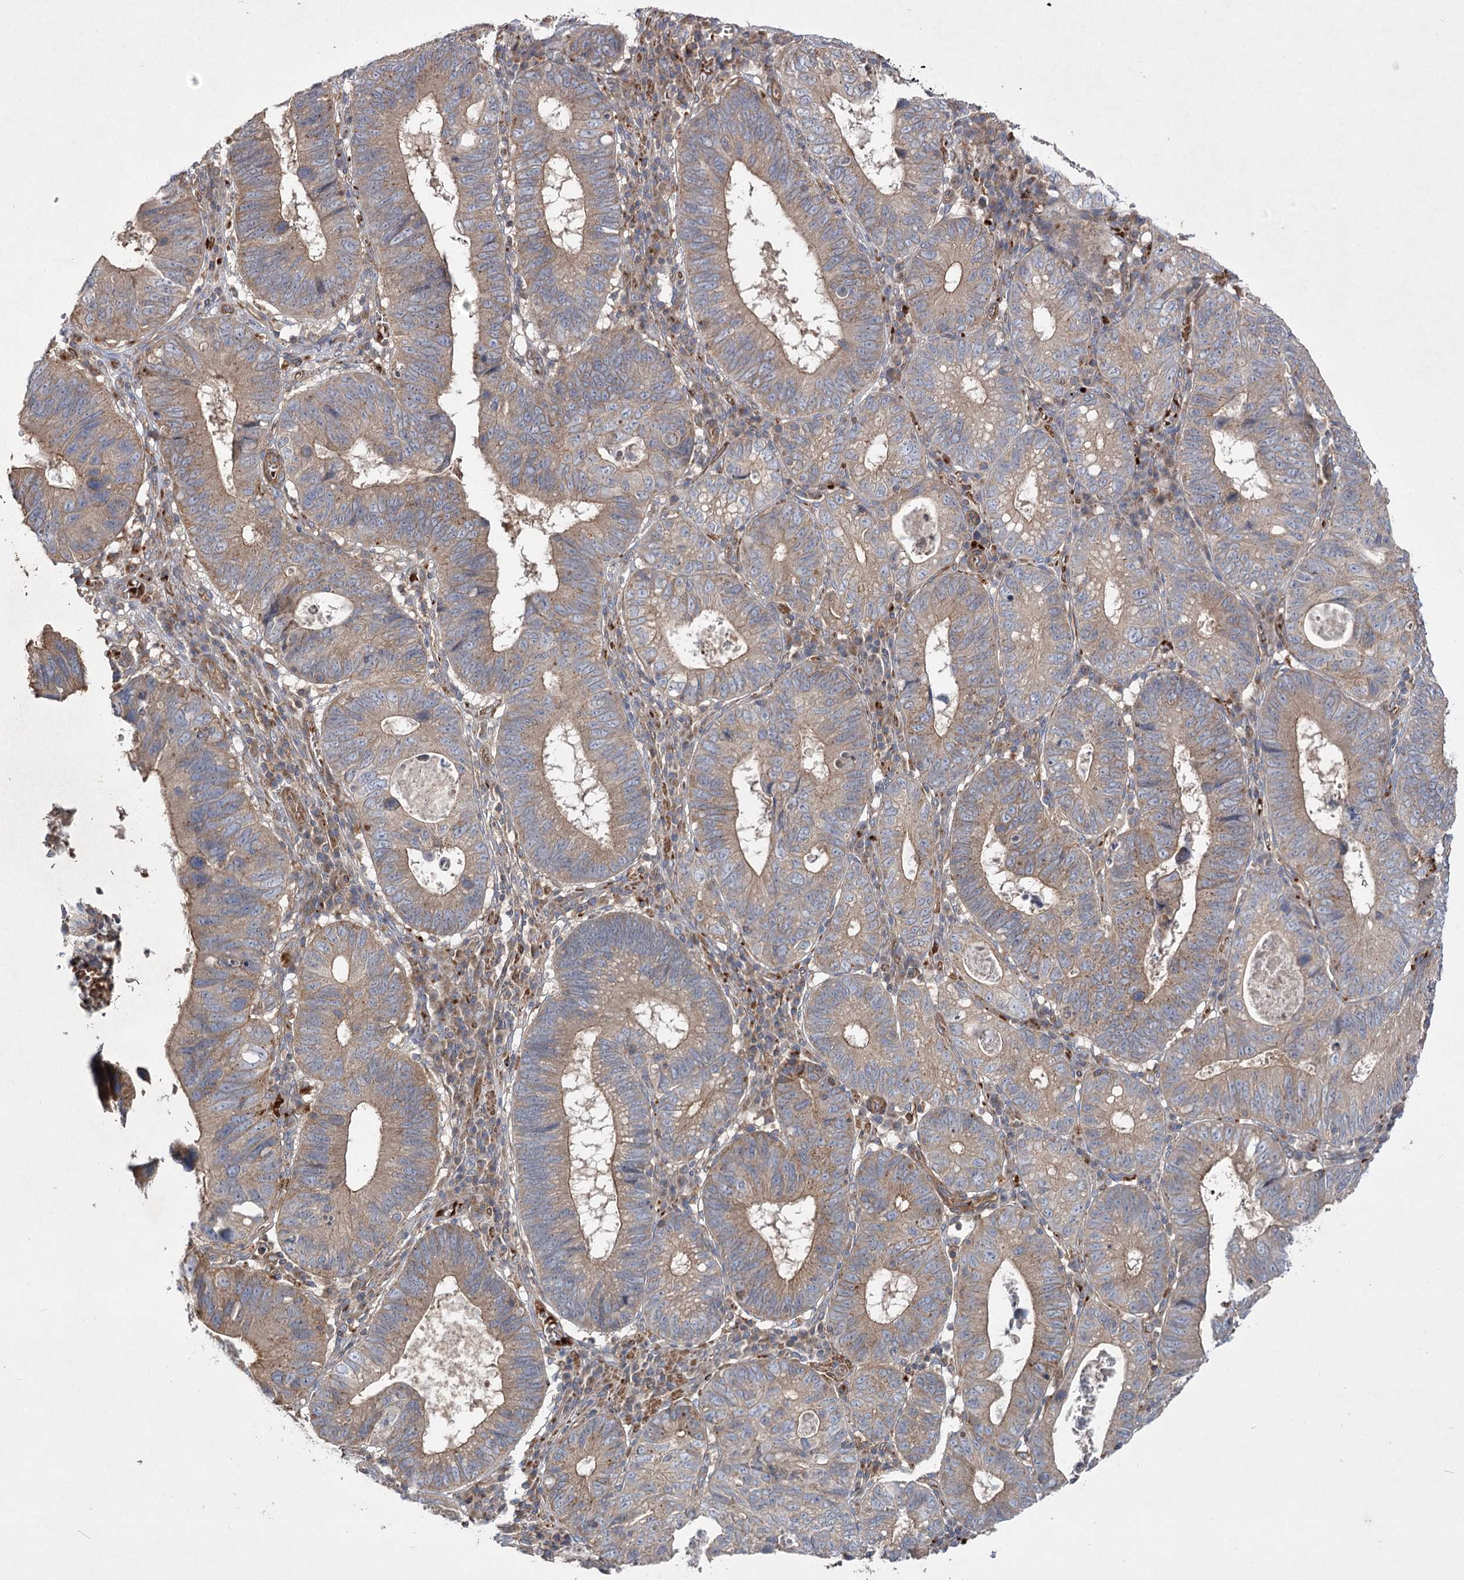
{"staining": {"intensity": "moderate", "quantity": ">75%", "location": "cytoplasmic/membranous"}, "tissue": "stomach cancer", "cell_type": "Tumor cells", "image_type": "cancer", "snomed": [{"axis": "morphology", "description": "Adenocarcinoma, NOS"}, {"axis": "topography", "description": "Stomach"}], "caption": "Stomach cancer (adenocarcinoma) stained with a brown dye reveals moderate cytoplasmic/membranous positive staining in approximately >75% of tumor cells.", "gene": "KIAA0825", "patient": {"sex": "male", "age": 59}}